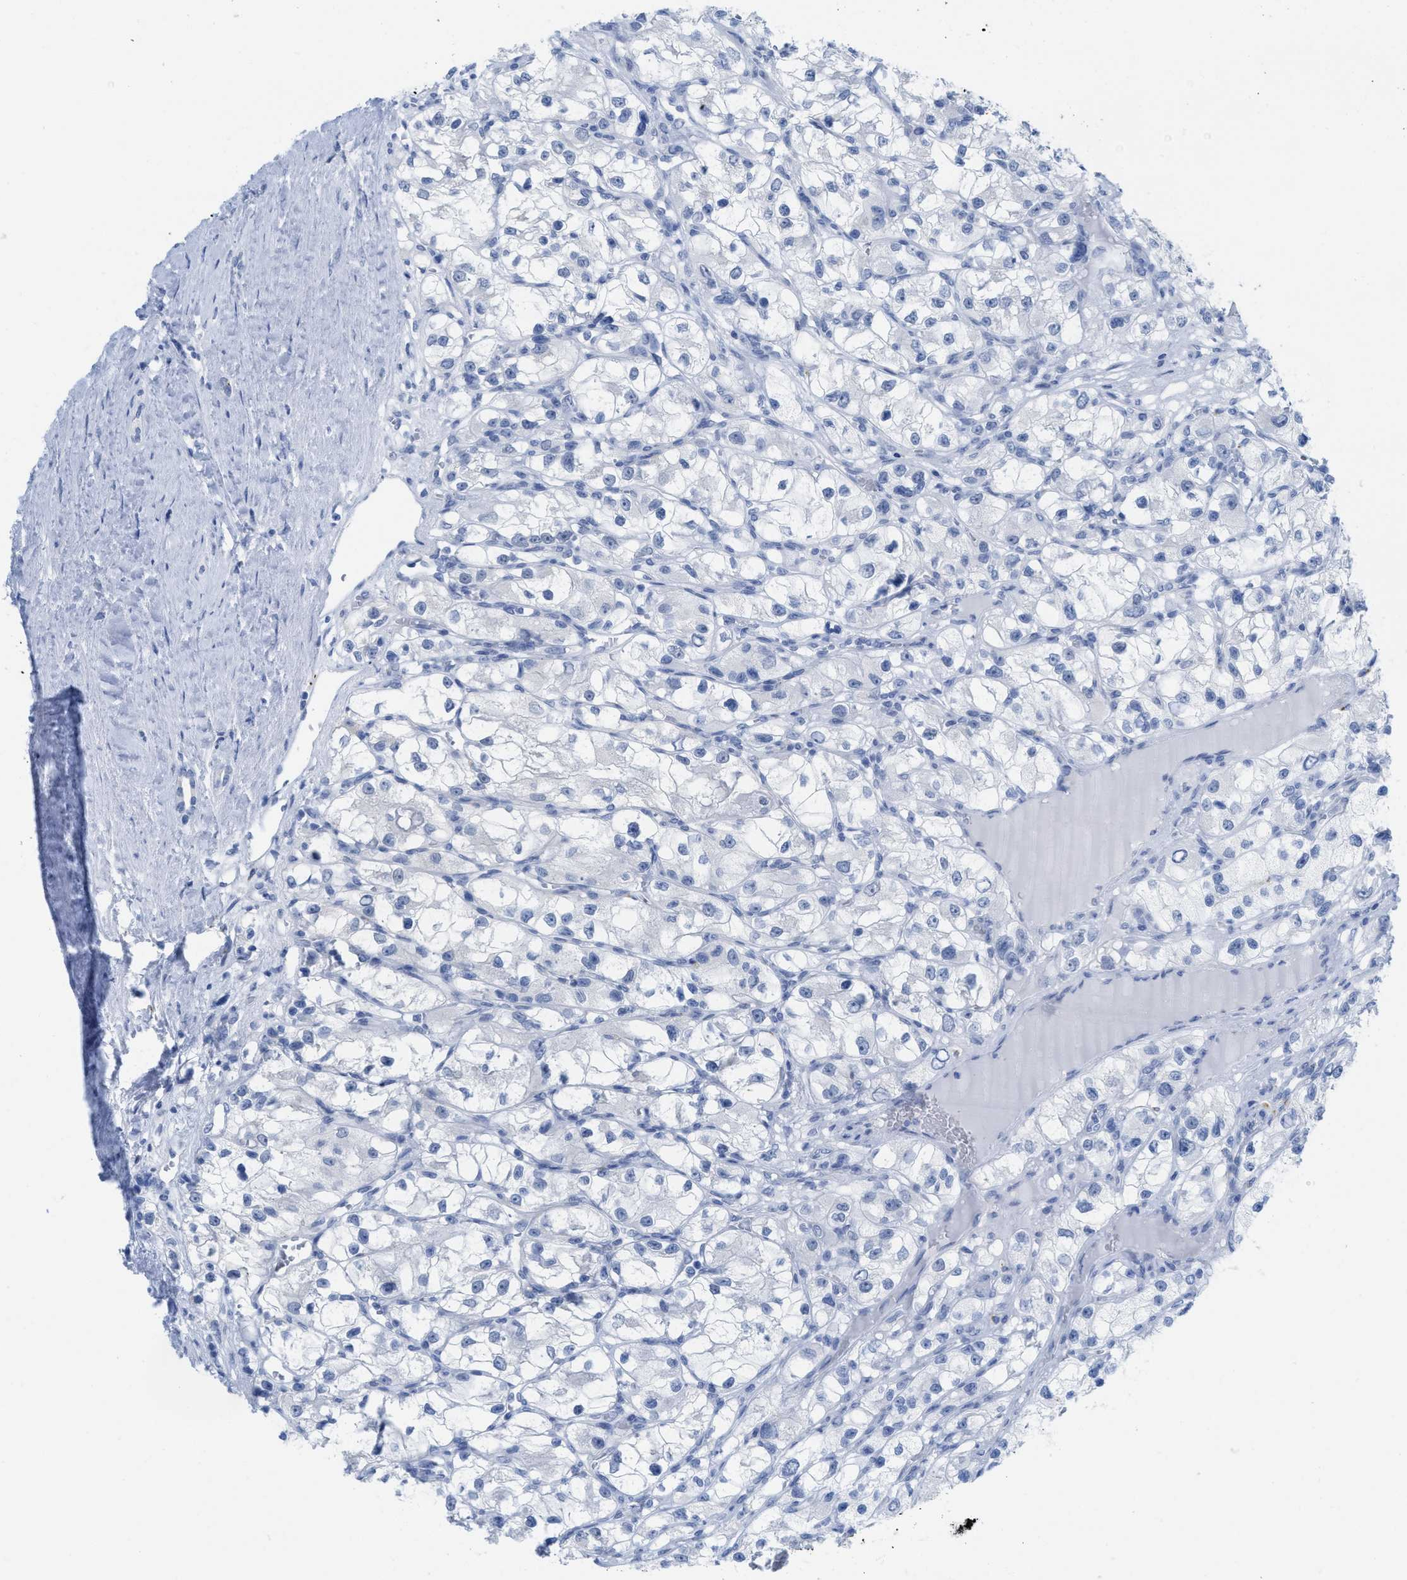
{"staining": {"intensity": "negative", "quantity": "none", "location": "none"}, "tissue": "renal cancer", "cell_type": "Tumor cells", "image_type": "cancer", "snomed": [{"axis": "morphology", "description": "Adenocarcinoma, NOS"}, {"axis": "topography", "description": "Kidney"}], "caption": "IHC photomicrograph of human renal cancer stained for a protein (brown), which shows no staining in tumor cells.", "gene": "WDR4", "patient": {"sex": "female", "age": 57}}